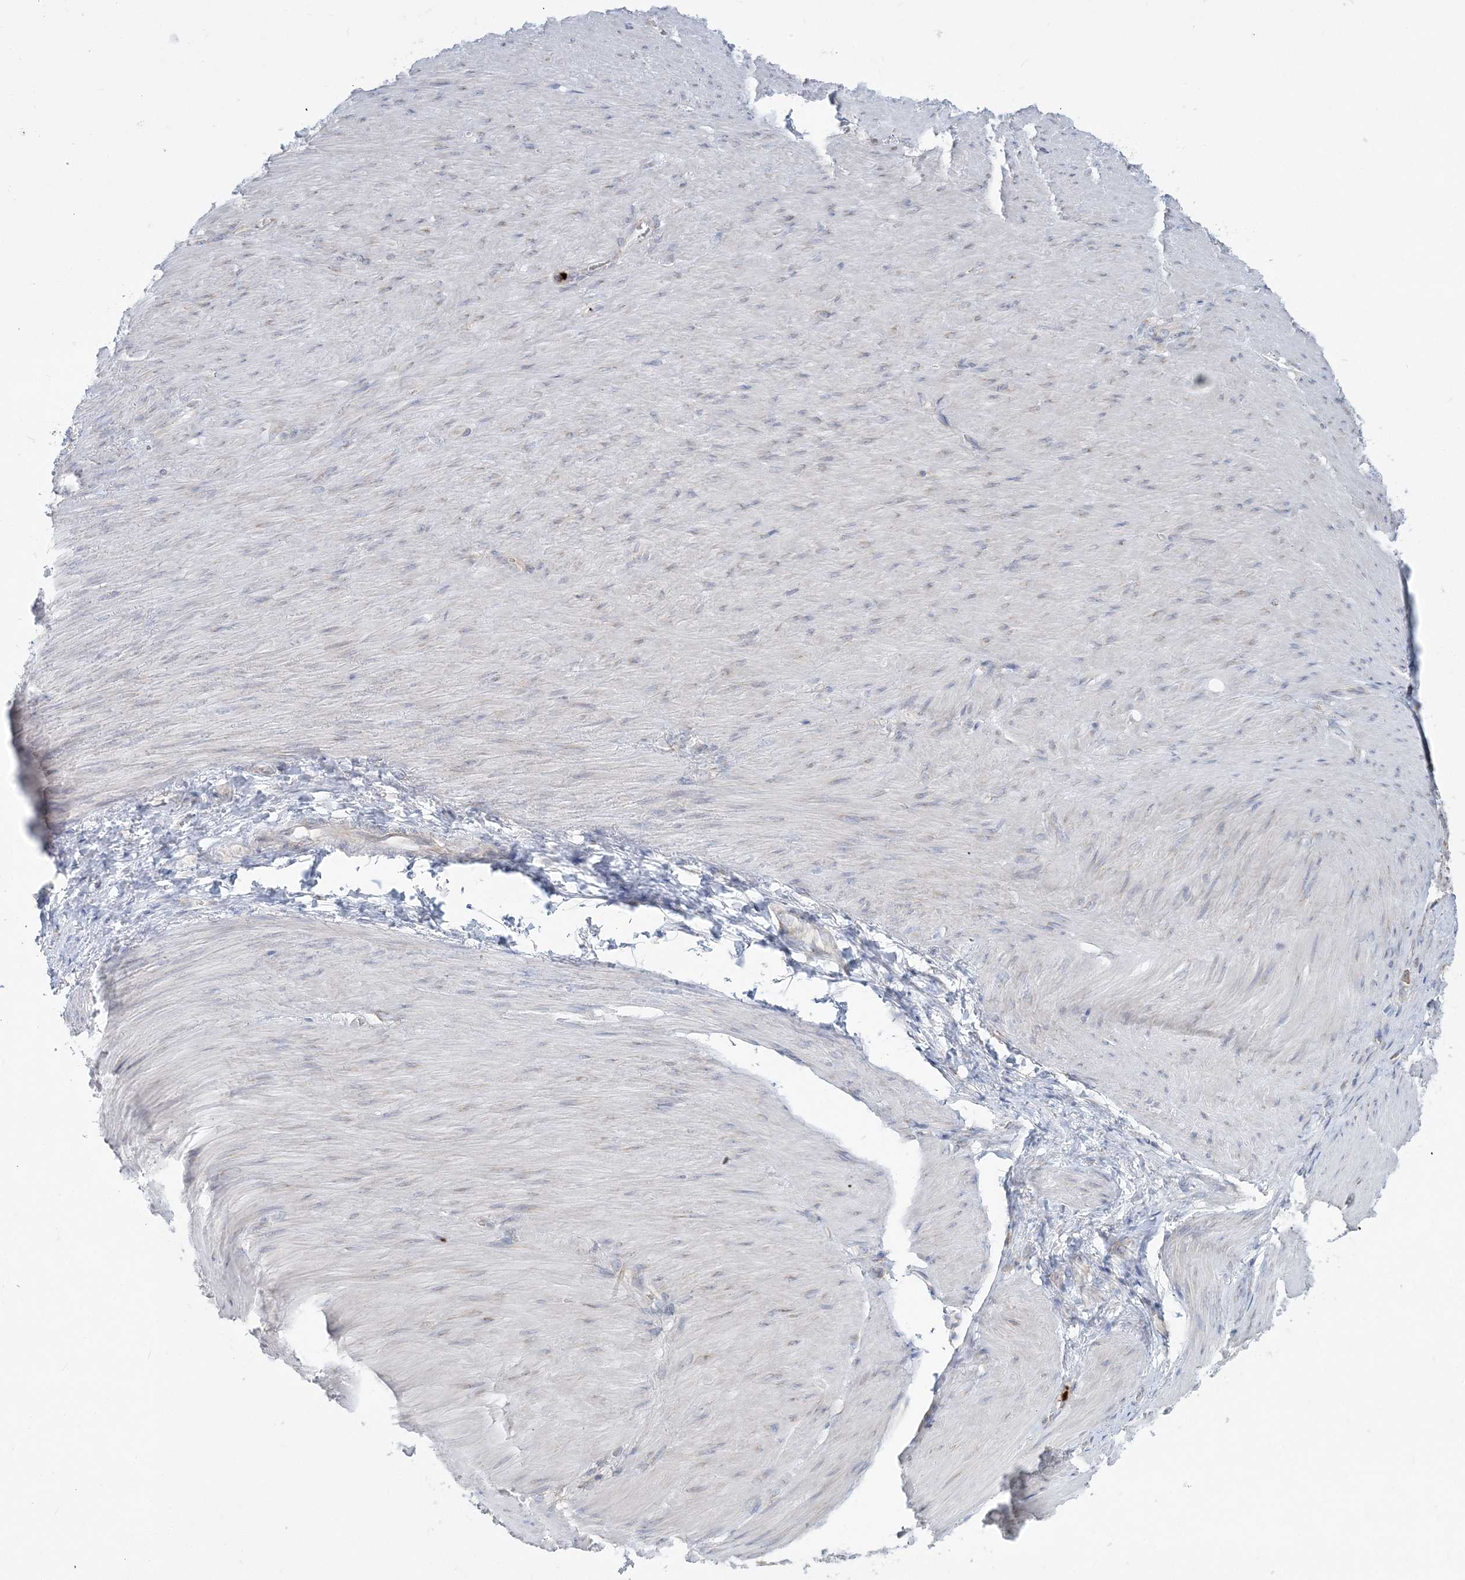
{"staining": {"intensity": "negative", "quantity": "none", "location": "none"}, "tissue": "stomach cancer", "cell_type": "Tumor cells", "image_type": "cancer", "snomed": [{"axis": "morphology", "description": "Normal tissue, NOS"}, {"axis": "morphology", "description": "Adenocarcinoma, NOS"}, {"axis": "topography", "description": "Stomach"}], "caption": "Human stomach cancer stained for a protein using immunohistochemistry (IHC) demonstrates no expression in tumor cells.", "gene": "CCNJ", "patient": {"sex": "male", "age": 82}}